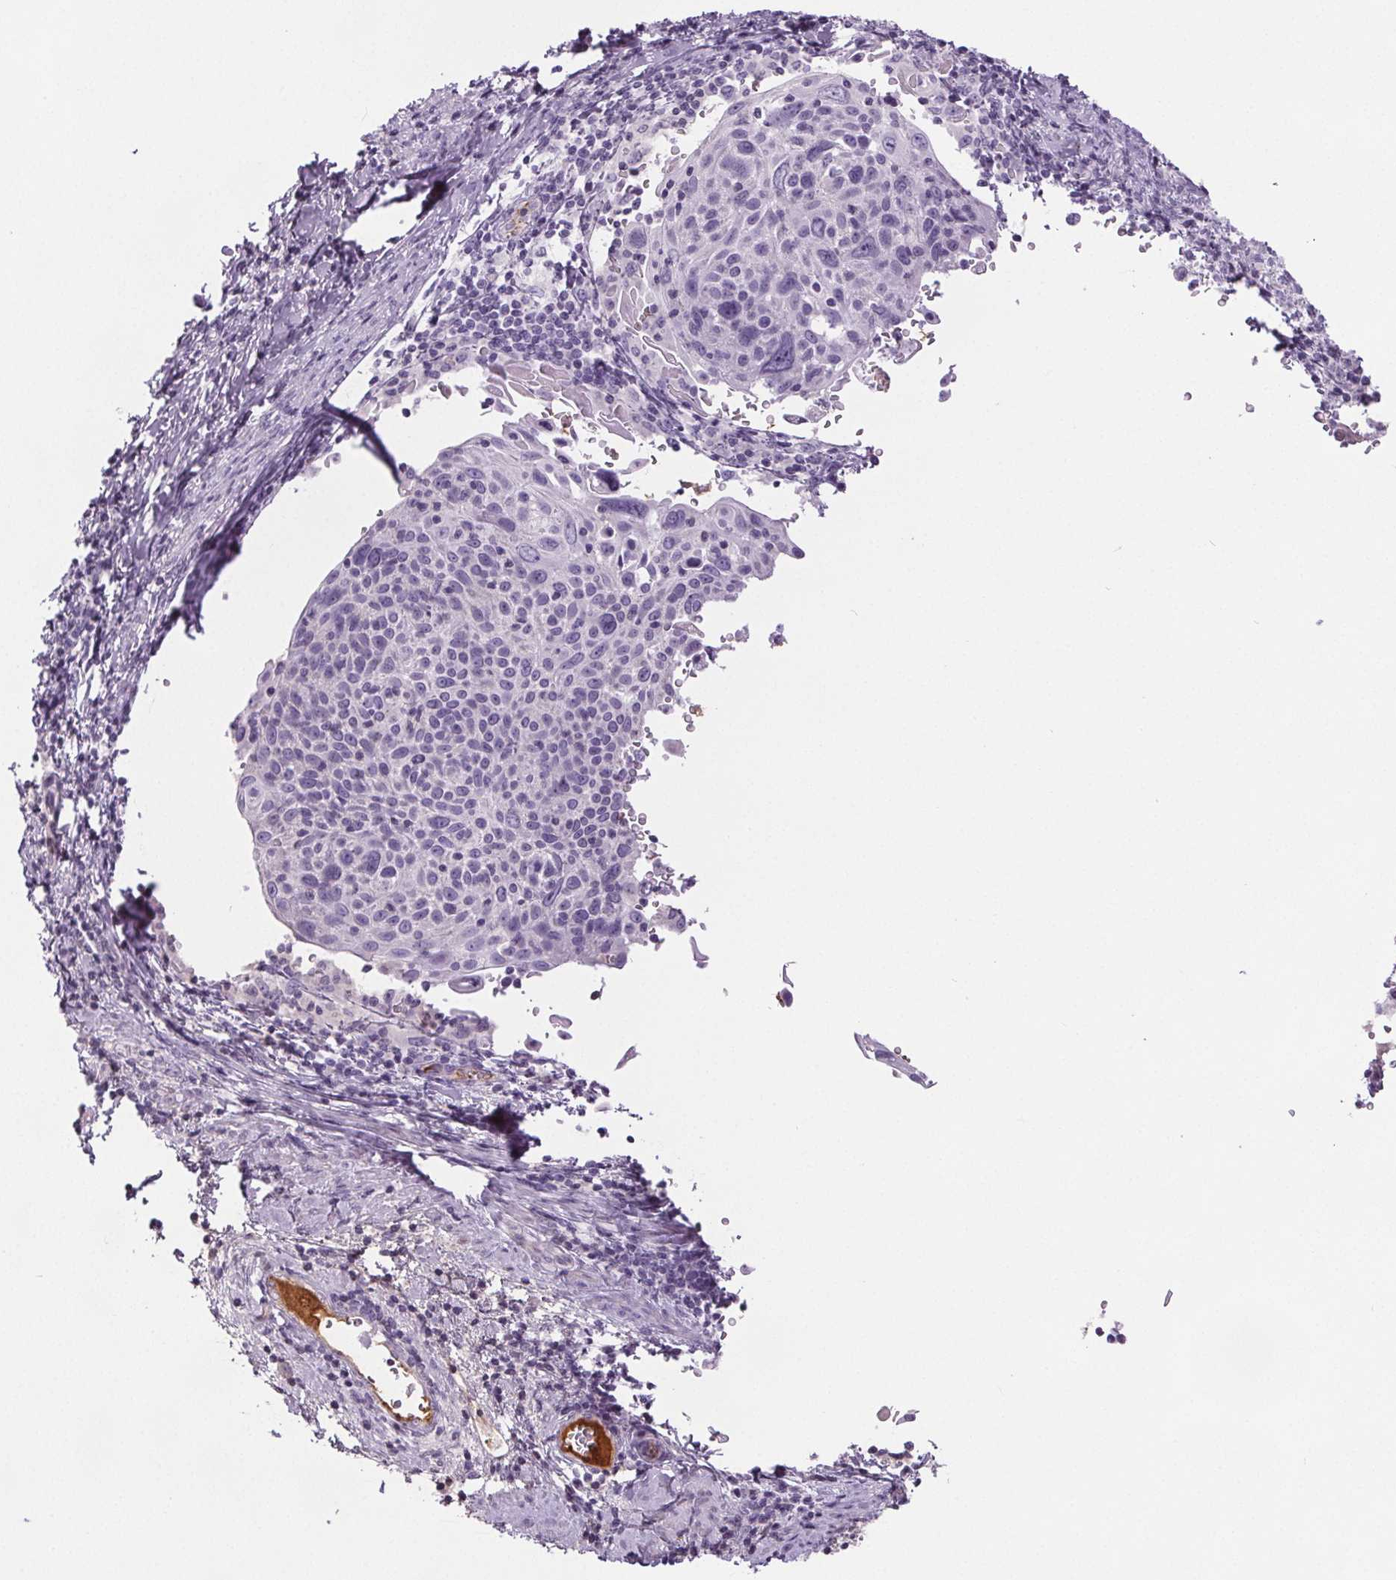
{"staining": {"intensity": "negative", "quantity": "none", "location": "none"}, "tissue": "cervical cancer", "cell_type": "Tumor cells", "image_type": "cancer", "snomed": [{"axis": "morphology", "description": "Squamous cell carcinoma, NOS"}, {"axis": "topography", "description": "Cervix"}], "caption": "DAB immunohistochemical staining of cervical squamous cell carcinoma demonstrates no significant staining in tumor cells. (Immunohistochemistry (ihc), brightfield microscopy, high magnification).", "gene": "CD5L", "patient": {"sex": "female", "age": 61}}